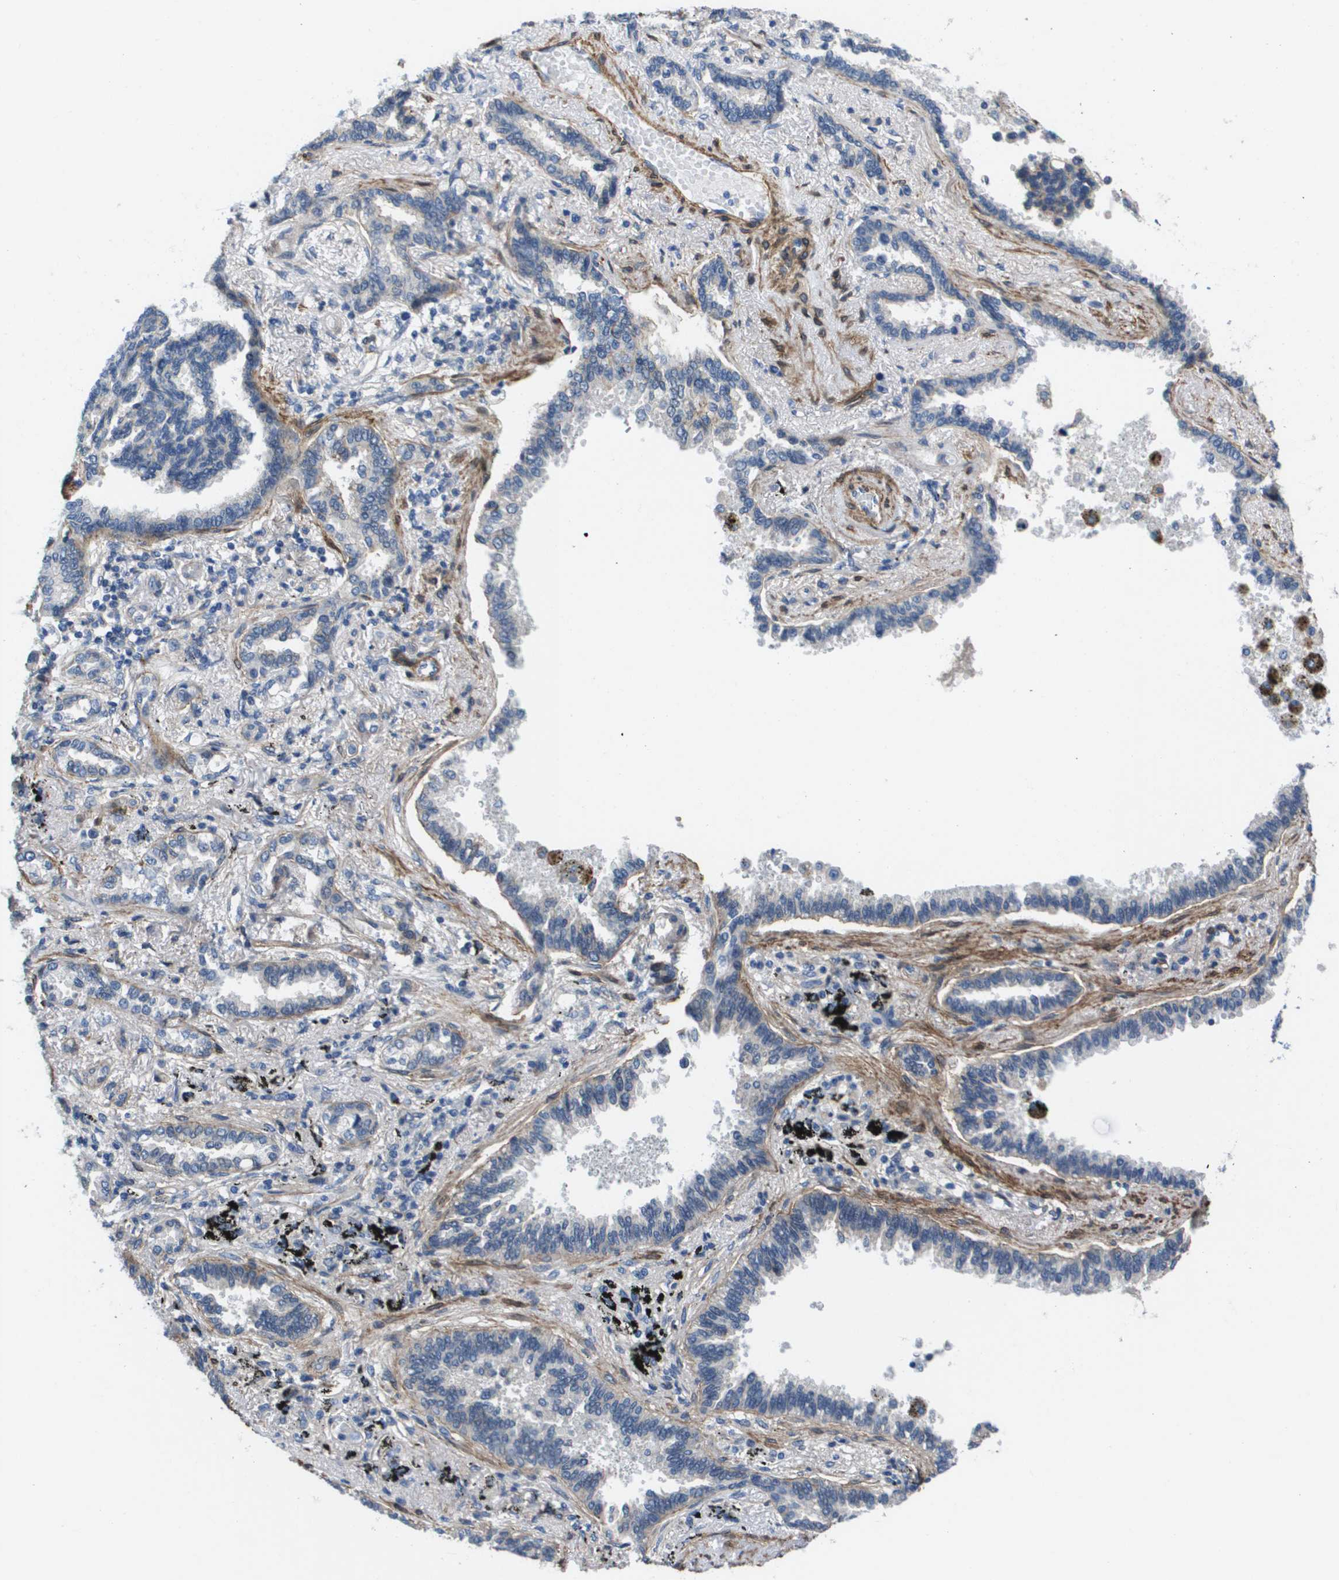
{"staining": {"intensity": "weak", "quantity": "<25%", "location": "cytoplasmic/membranous"}, "tissue": "lung cancer", "cell_type": "Tumor cells", "image_type": "cancer", "snomed": [{"axis": "morphology", "description": "Normal tissue, NOS"}, {"axis": "morphology", "description": "Adenocarcinoma, NOS"}, {"axis": "topography", "description": "Lung"}], "caption": "Immunohistochemistry of human lung cancer (adenocarcinoma) exhibits no expression in tumor cells.", "gene": "LPP", "patient": {"sex": "male", "age": 59}}